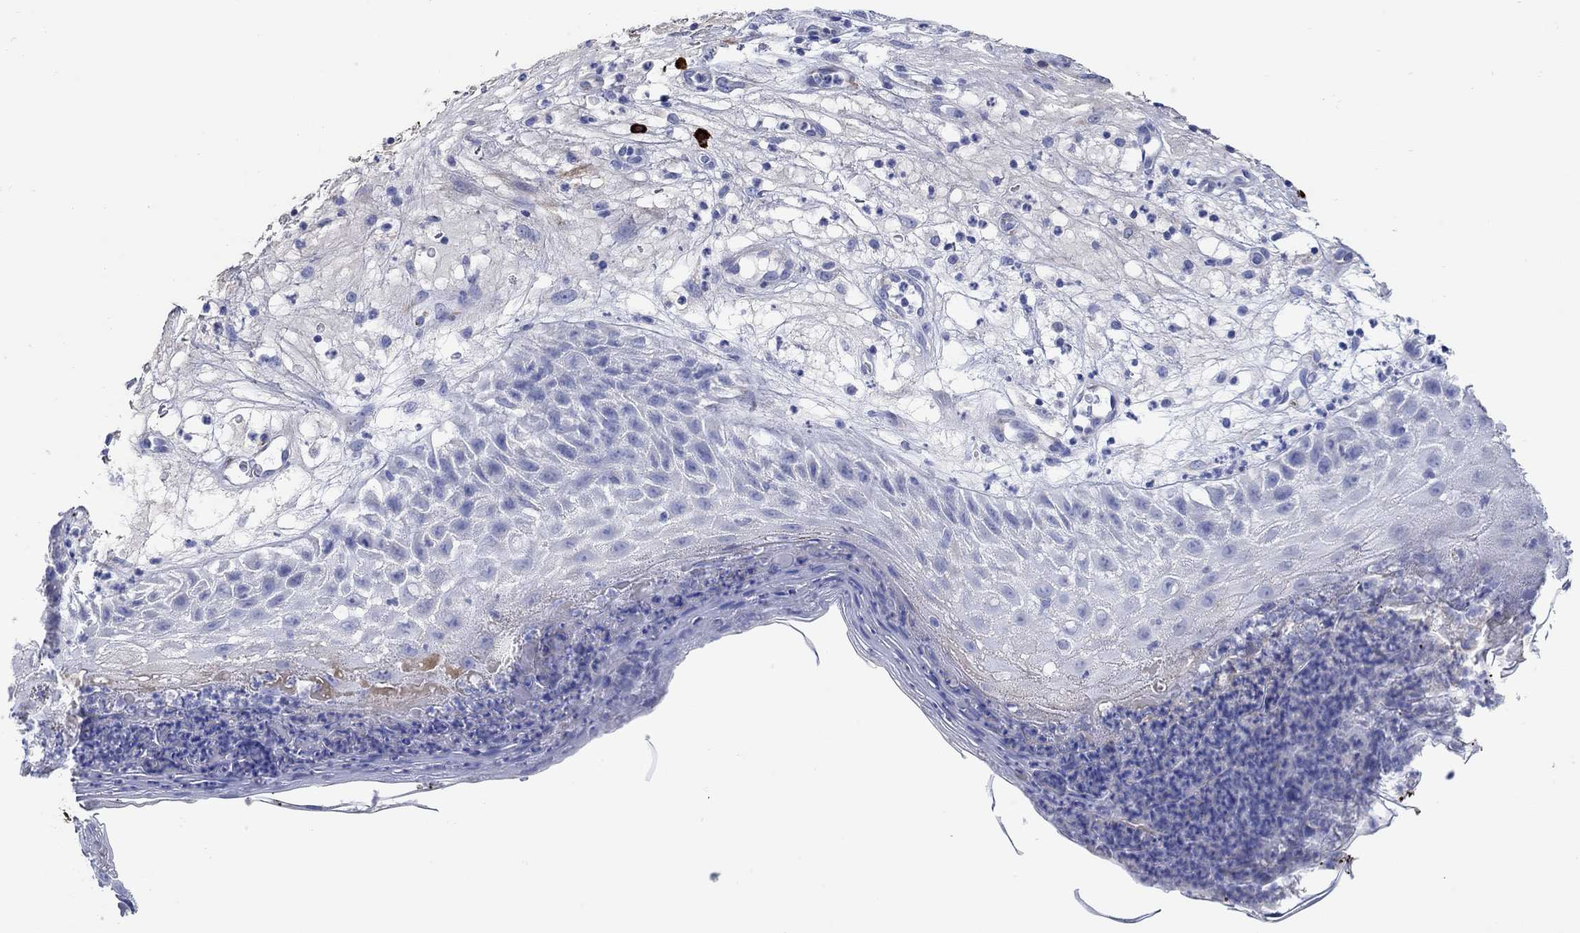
{"staining": {"intensity": "negative", "quantity": "none", "location": "none"}, "tissue": "skin cancer", "cell_type": "Tumor cells", "image_type": "cancer", "snomed": [{"axis": "morphology", "description": "Normal tissue, NOS"}, {"axis": "morphology", "description": "Squamous cell carcinoma, NOS"}, {"axis": "topography", "description": "Skin"}], "caption": "This is an immunohistochemistry (IHC) image of human skin cancer. There is no expression in tumor cells.", "gene": "P2RY6", "patient": {"sex": "male", "age": 79}}